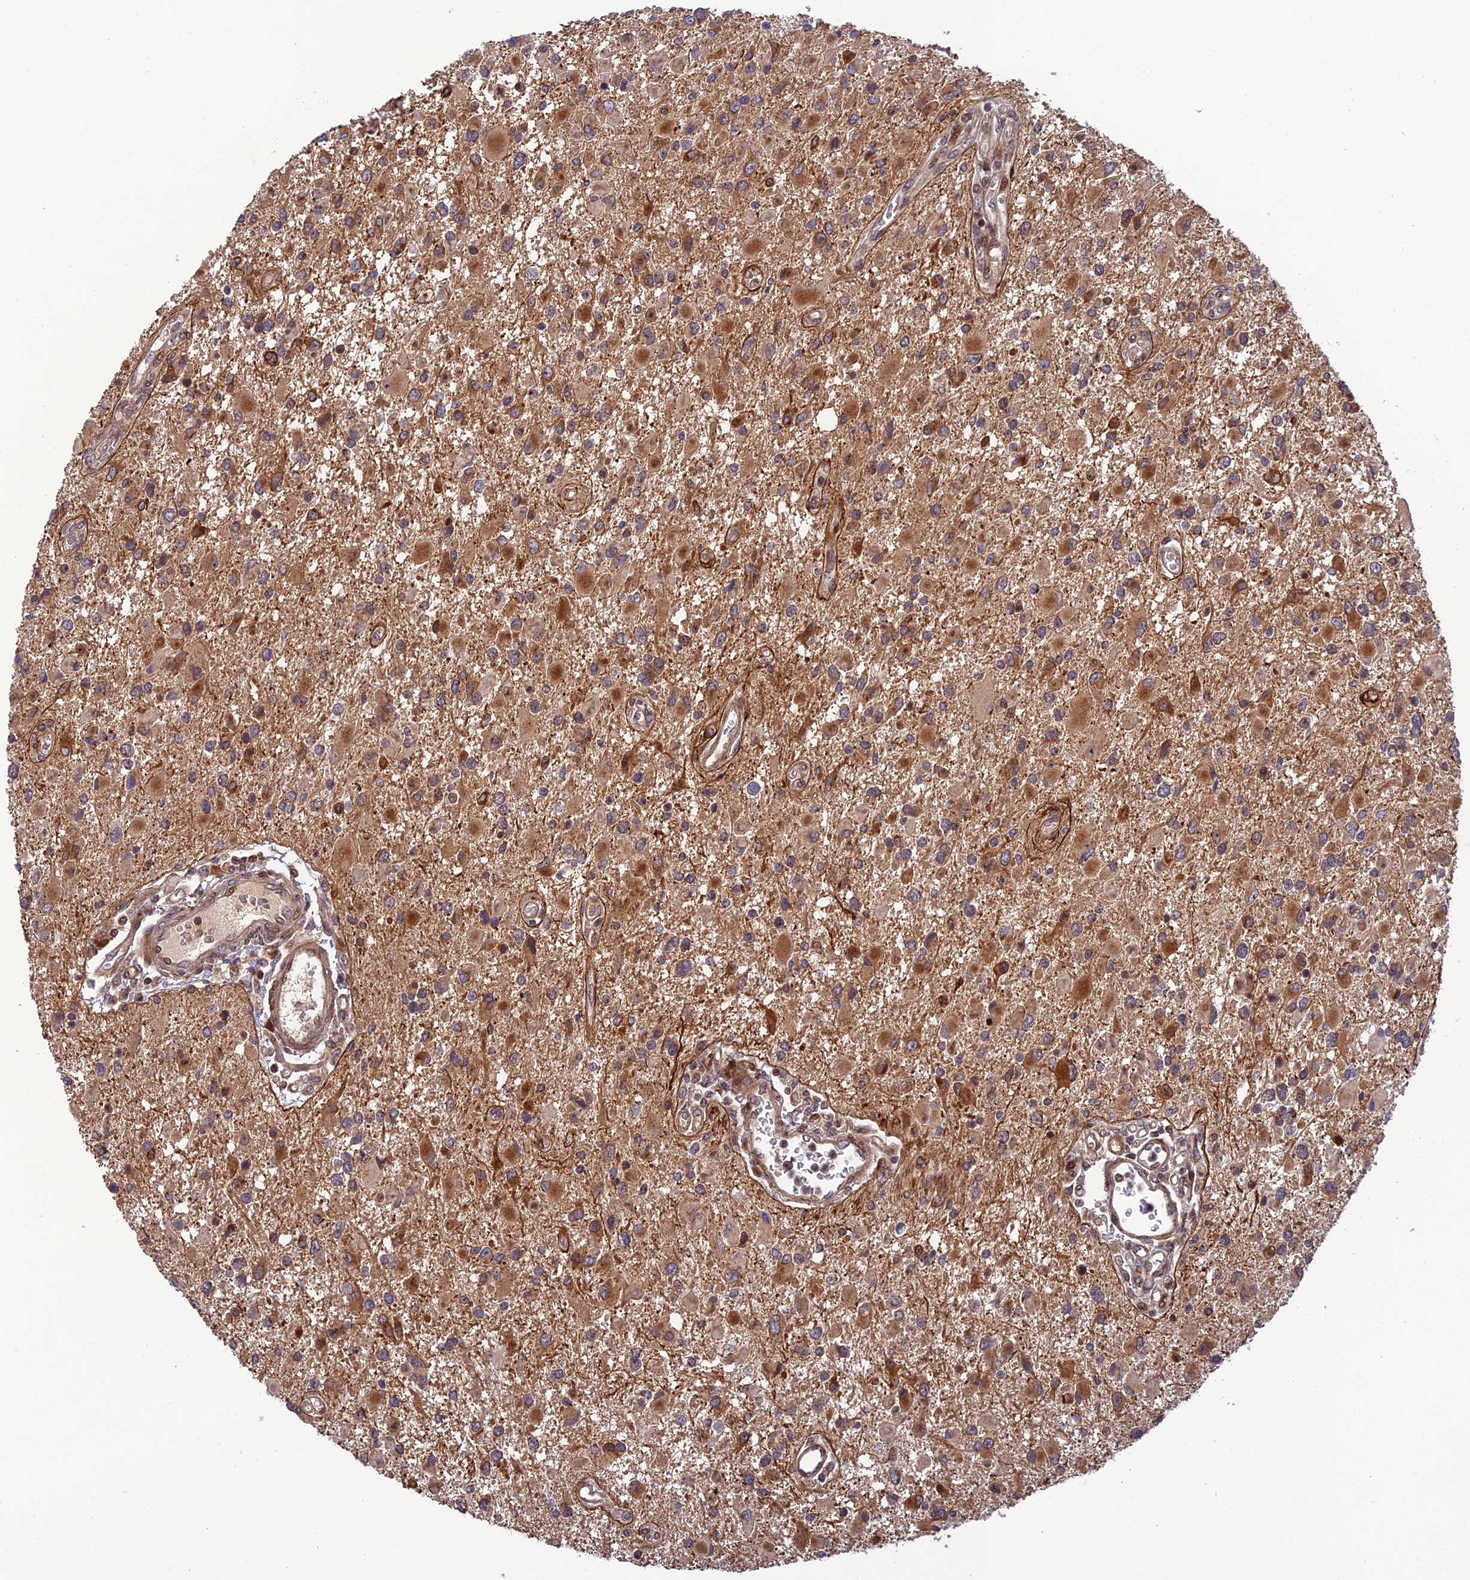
{"staining": {"intensity": "moderate", "quantity": ">75%", "location": "cytoplasmic/membranous"}, "tissue": "glioma", "cell_type": "Tumor cells", "image_type": "cancer", "snomed": [{"axis": "morphology", "description": "Glioma, malignant, High grade"}, {"axis": "topography", "description": "Brain"}], "caption": "Malignant glioma (high-grade) was stained to show a protein in brown. There is medium levels of moderate cytoplasmic/membranous expression in approximately >75% of tumor cells.", "gene": "SMIM7", "patient": {"sex": "male", "age": 53}}